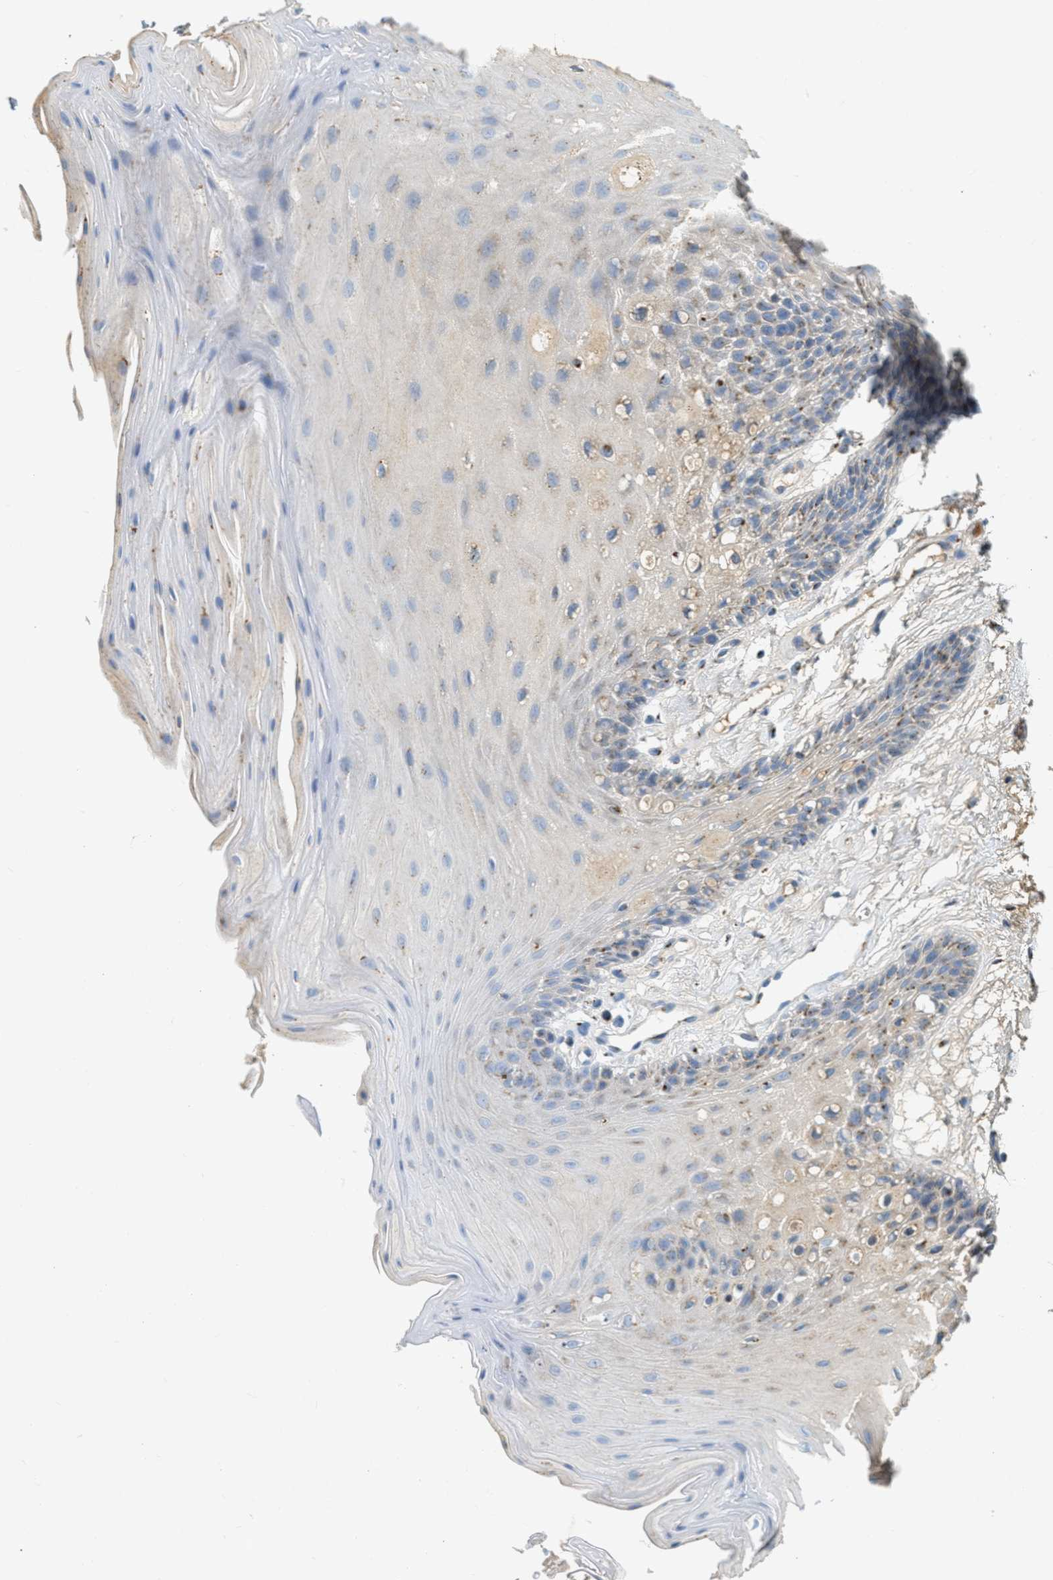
{"staining": {"intensity": "weak", "quantity": "<25%", "location": "cytoplasmic/membranous"}, "tissue": "oral mucosa", "cell_type": "Squamous epithelial cells", "image_type": "normal", "snomed": [{"axis": "morphology", "description": "Normal tissue, NOS"}, {"axis": "morphology", "description": "Squamous cell carcinoma, NOS"}, {"axis": "topography", "description": "Oral tissue"}, {"axis": "topography", "description": "Head-Neck"}], "caption": "High power microscopy micrograph of an immunohistochemistry (IHC) micrograph of normal oral mucosa, revealing no significant staining in squamous epithelial cells.", "gene": "ENTPD4", "patient": {"sex": "male", "age": 71}}